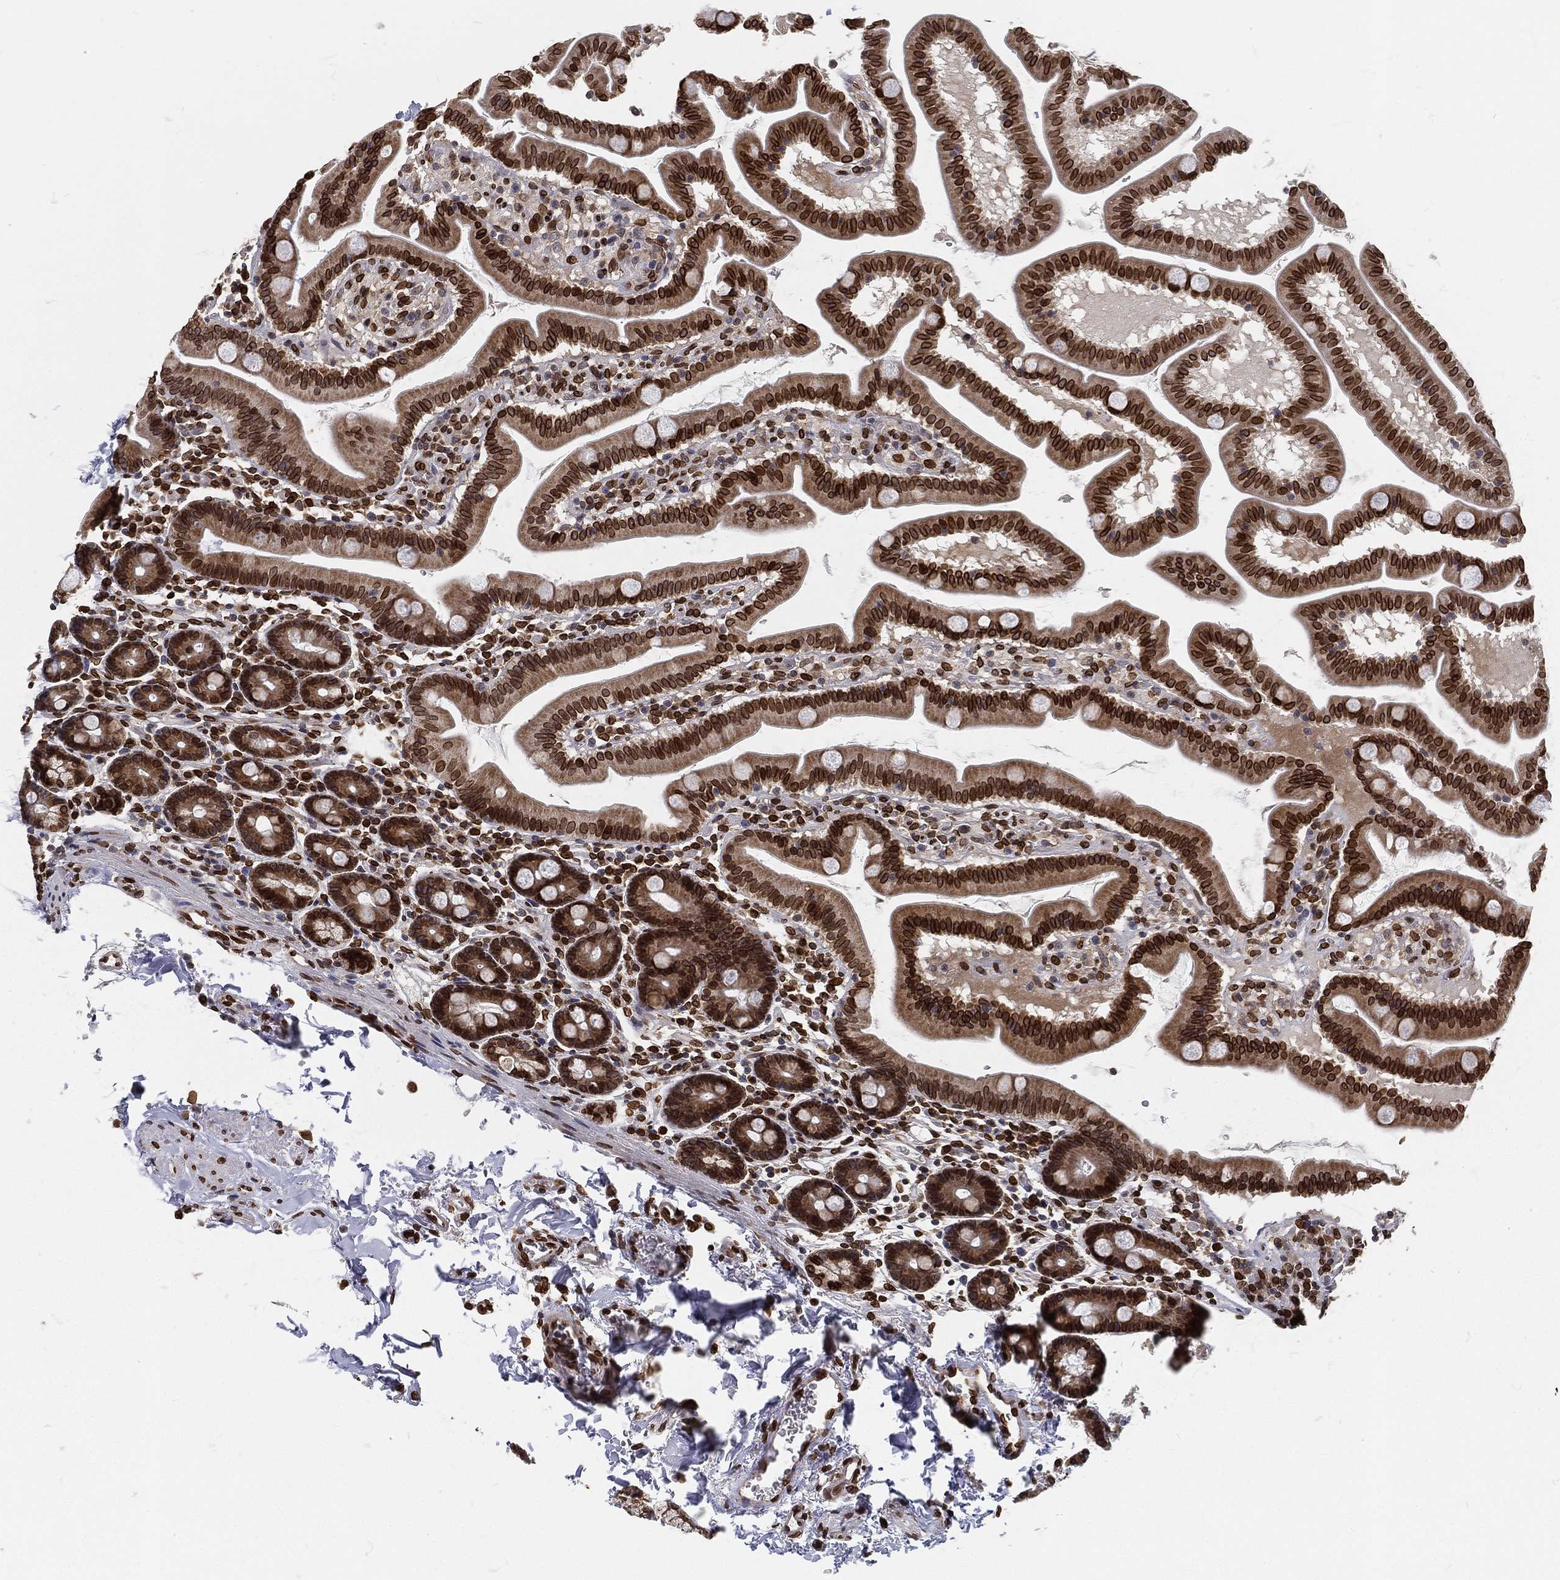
{"staining": {"intensity": "strong", "quantity": ">75%", "location": "cytoplasmic/membranous,nuclear"}, "tissue": "duodenum", "cell_type": "Glandular cells", "image_type": "normal", "snomed": [{"axis": "morphology", "description": "Normal tissue, NOS"}, {"axis": "topography", "description": "Duodenum"}], "caption": "Immunohistochemistry (IHC) (DAB) staining of benign duodenum reveals strong cytoplasmic/membranous,nuclear protein positivity in about >75% of glandular cells.", "gene": "PALB2", "patient": {"sex": "male", "age": 59}}